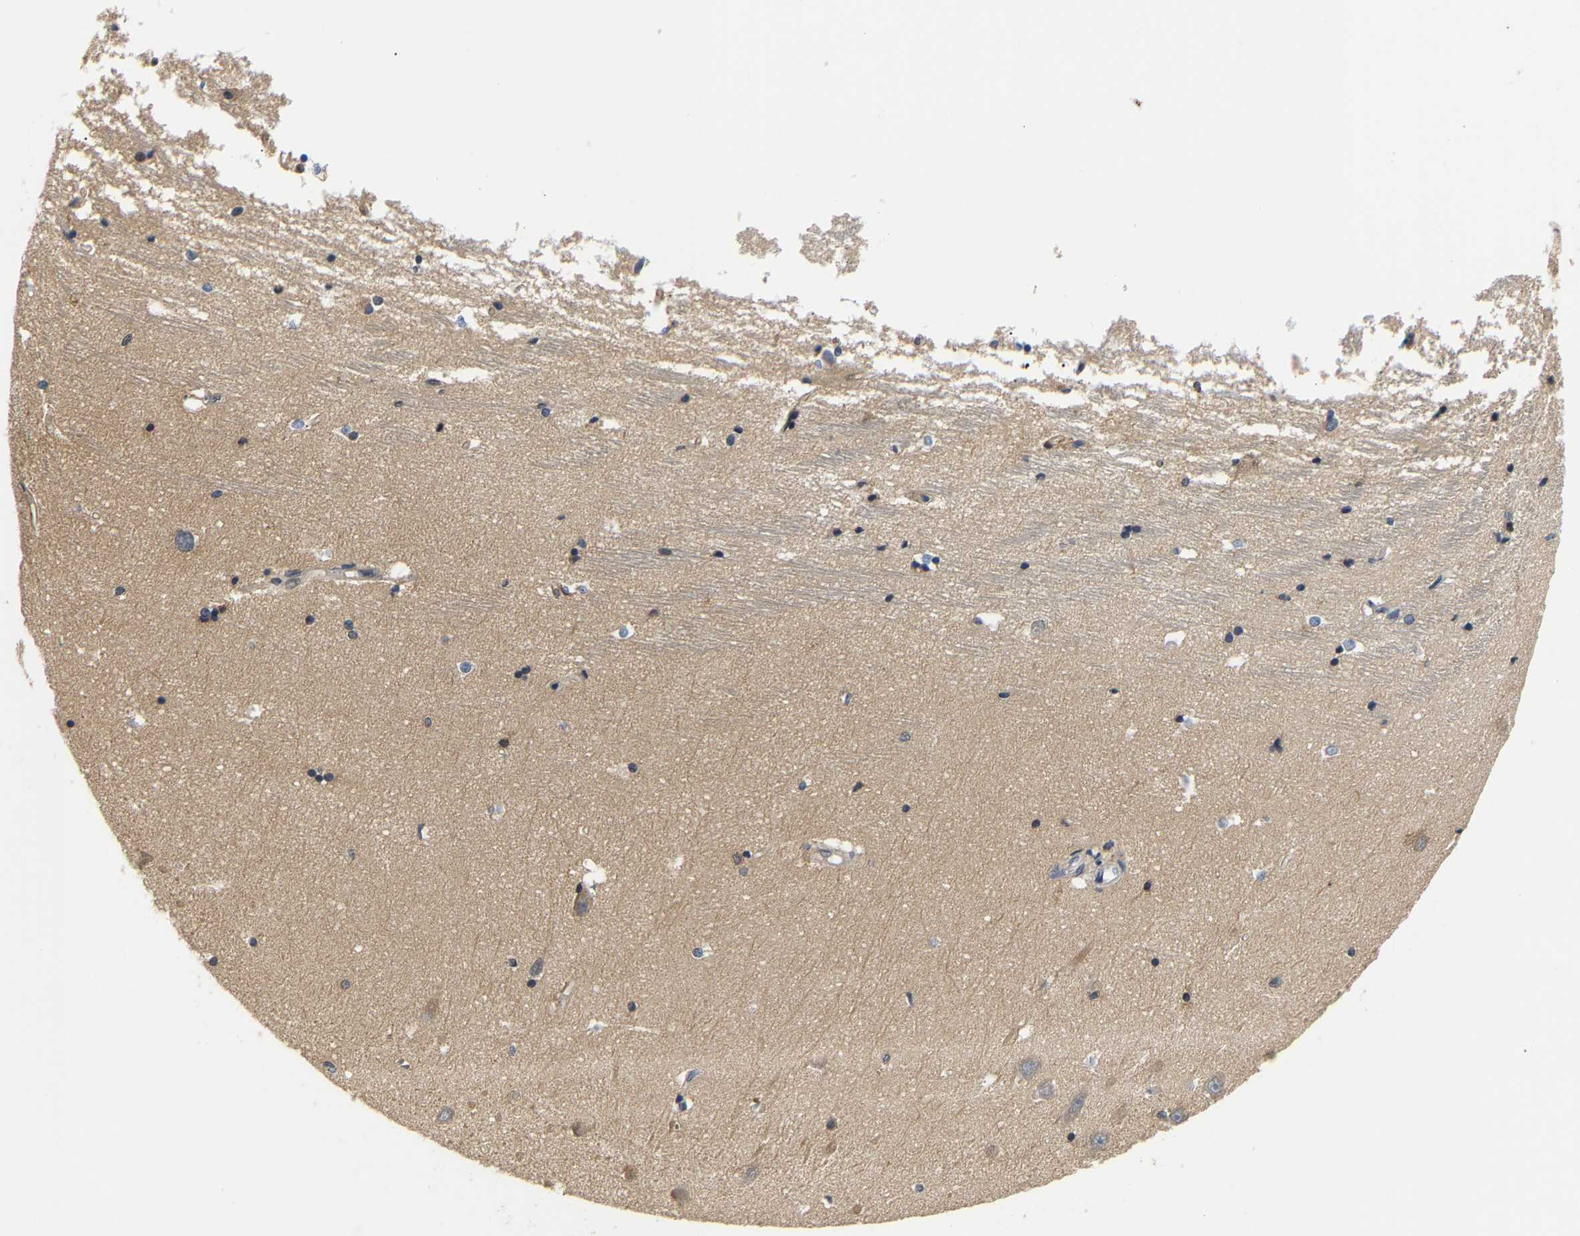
{"staining": {"intensity": "negative", "quantity": "none", "location": "none"}, "tissue": "hippocampus", "cell_type": "Glial cells", "image_type": "normal", "snomed": [{"axis": "morphology", "description": "Normal tissue, NOS"}, {"axis": "topography", "description": "Hippocampus"}], "caption": "DAB immunohistochemical staining of benign hippocampus reveals no significant positivity in glial cells. (IHC, brightfield microscopy, high magnification).", "gene": "ARHGEF12", "patient": {"sex": "male", "age": 45}}